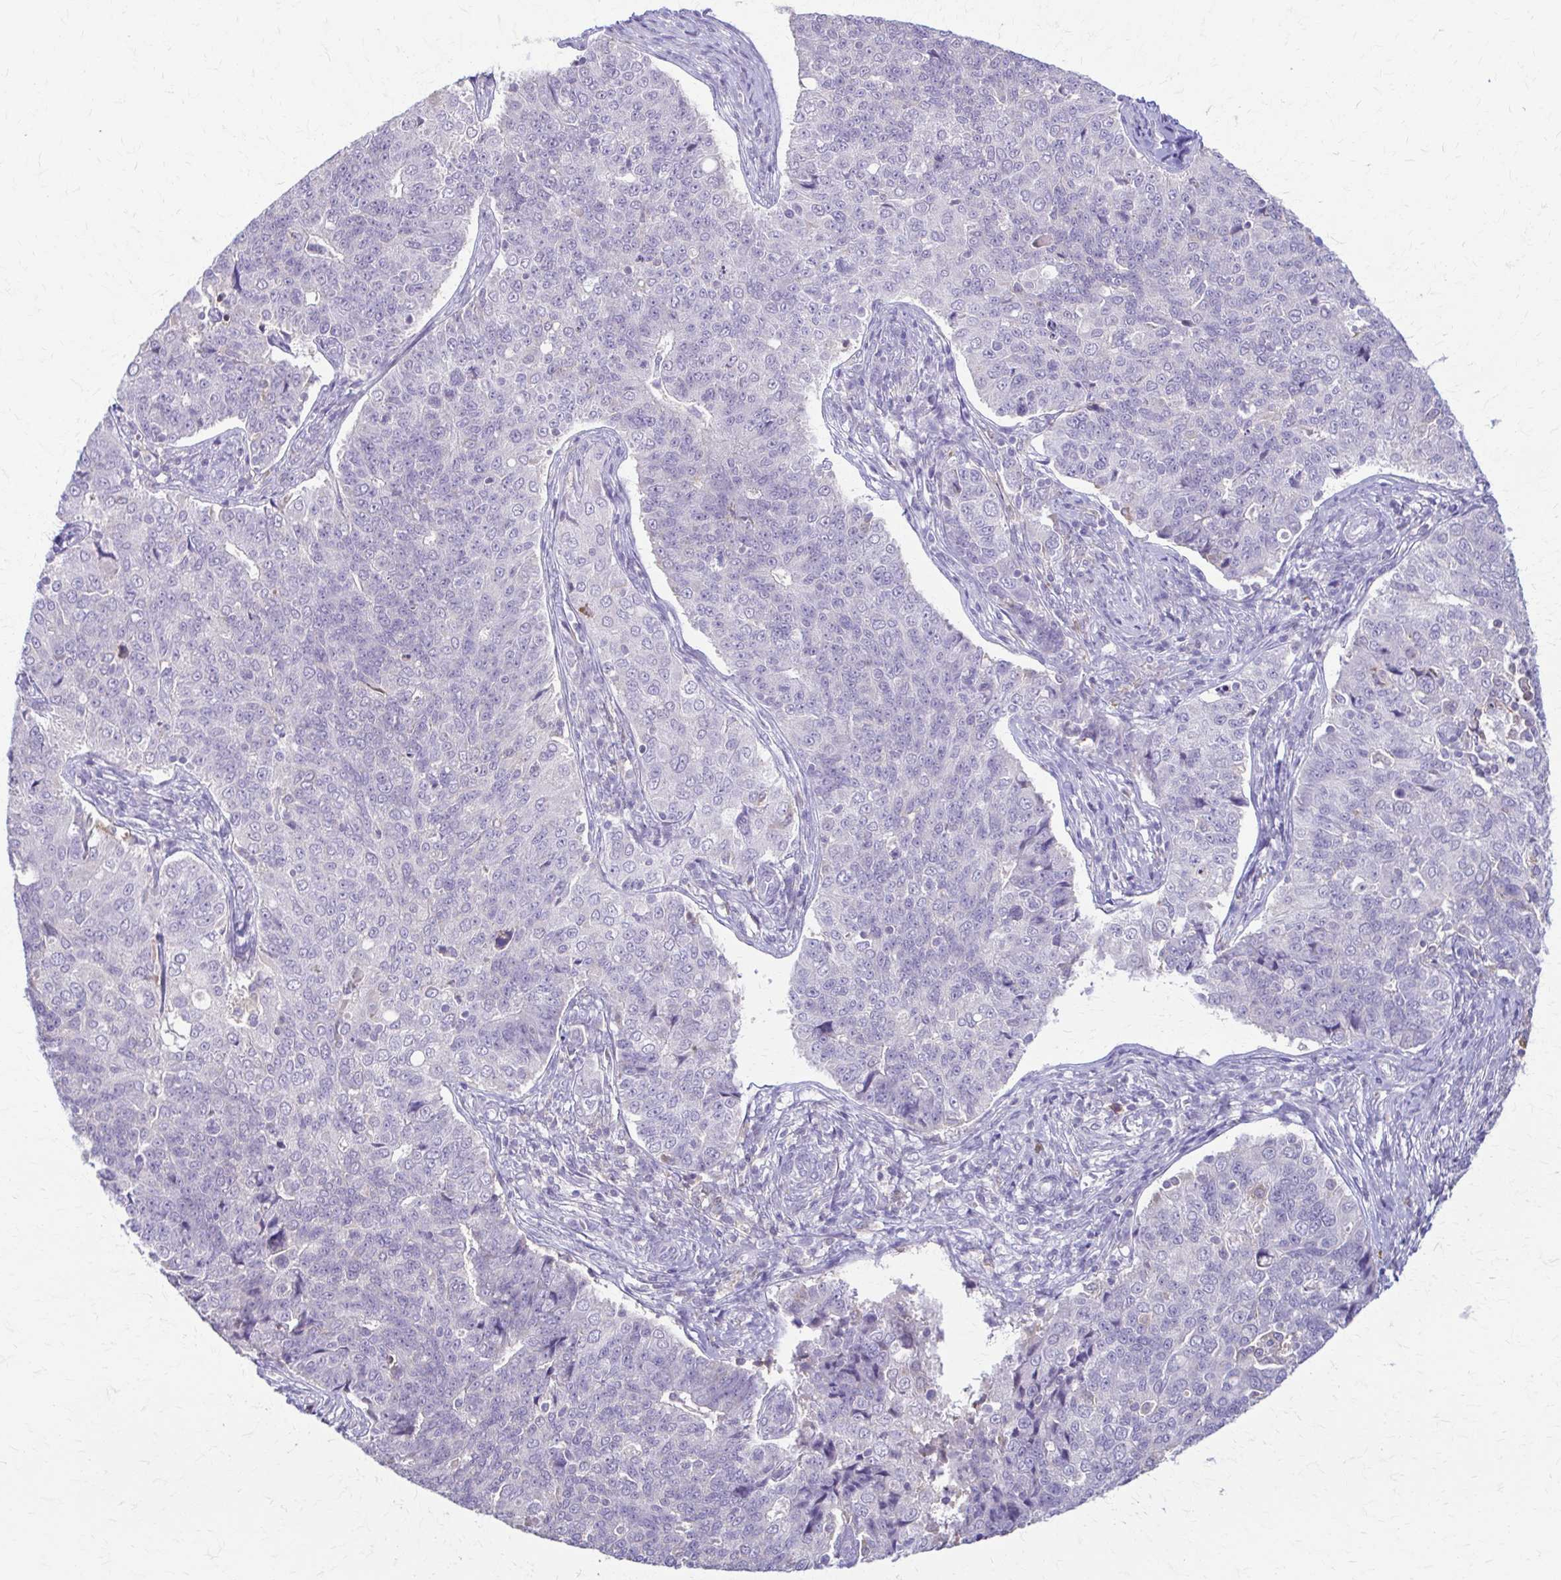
{"staining": {"intensity": "negative", "quantity": "none", "location": "none"}, "tissue": "endometrial cancer", "cell_type": "Tumor cells", "image_type": "cancer", "snomed": [{"axis": "morphology", "description": "Adenocarcinoma, NOS"}, {"axis": "topography", "description": "Endometrium"}], "caption": "A histopathology image of human adenocarcinoma (endometrial) is negative for staining in tumor cells. (DAB (3,3'-diaminobenzidine) immunohistochemistry (IHC) visualized using brightfield microscopy, high magnification).", "gene": "PIK3AP1", "patient": {"sex": "female", "age": 43}}